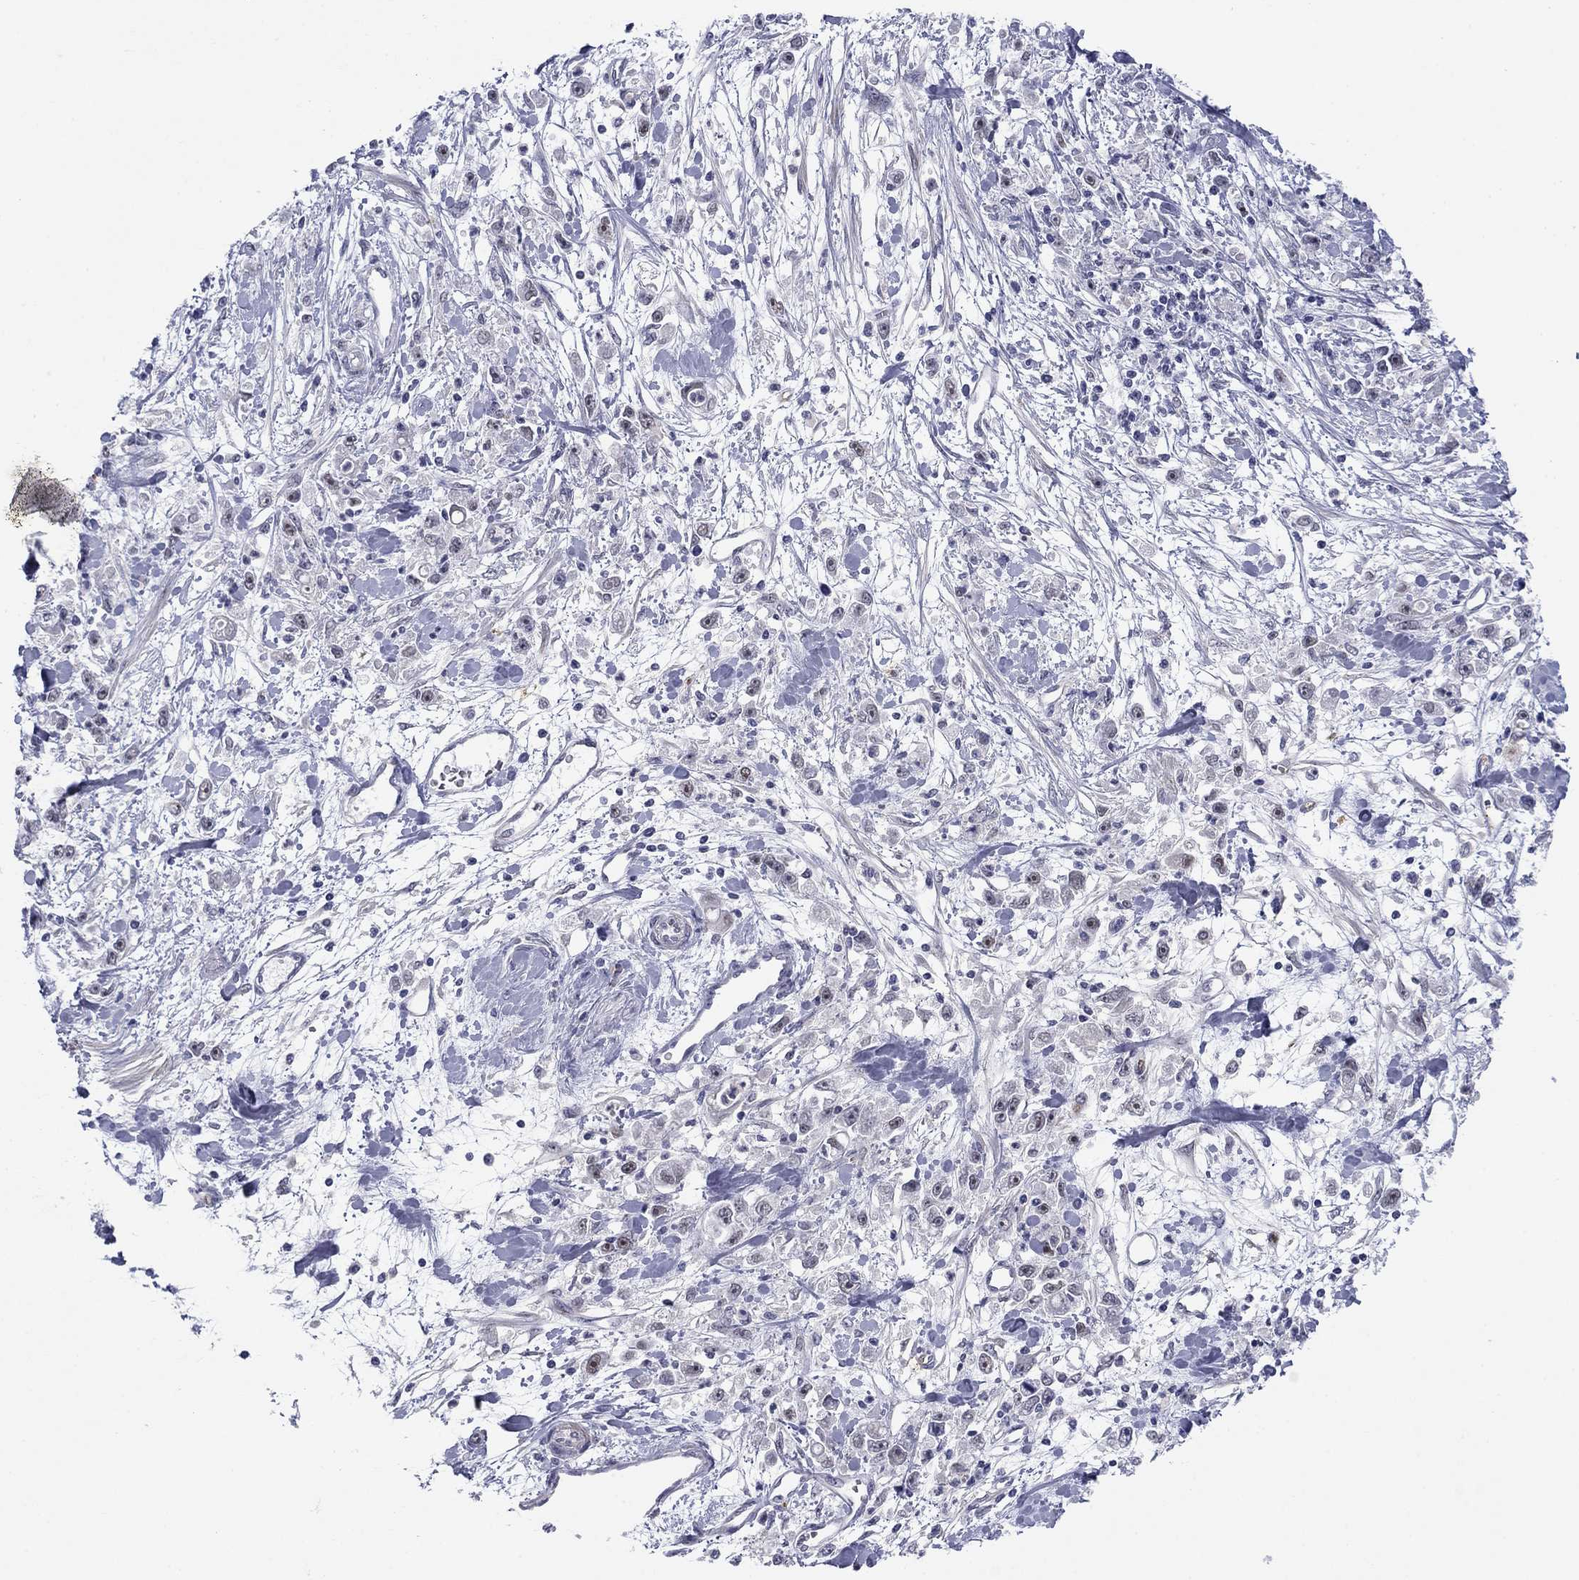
{"staining": {"intensity": "weak", "quantity": "<25%", "location": "nuclear"}, "tissue": "stomach cancer", "cell_type": "Tumor cells", "image_type": "cancer", "snomed": [{"axis": "morphology", "description": "Adenocarcinoma, NOS"}, {"axis": "topography", "description": "Stomach"}], "caption": "High power microscopy micrograph of an immunohistochemistry (IHC) histopathology image of stomach cancer, revealing no significant staining in tumor cells.", "gene": "TIGD4", "patient": {"sex": "female", "age": 59}}